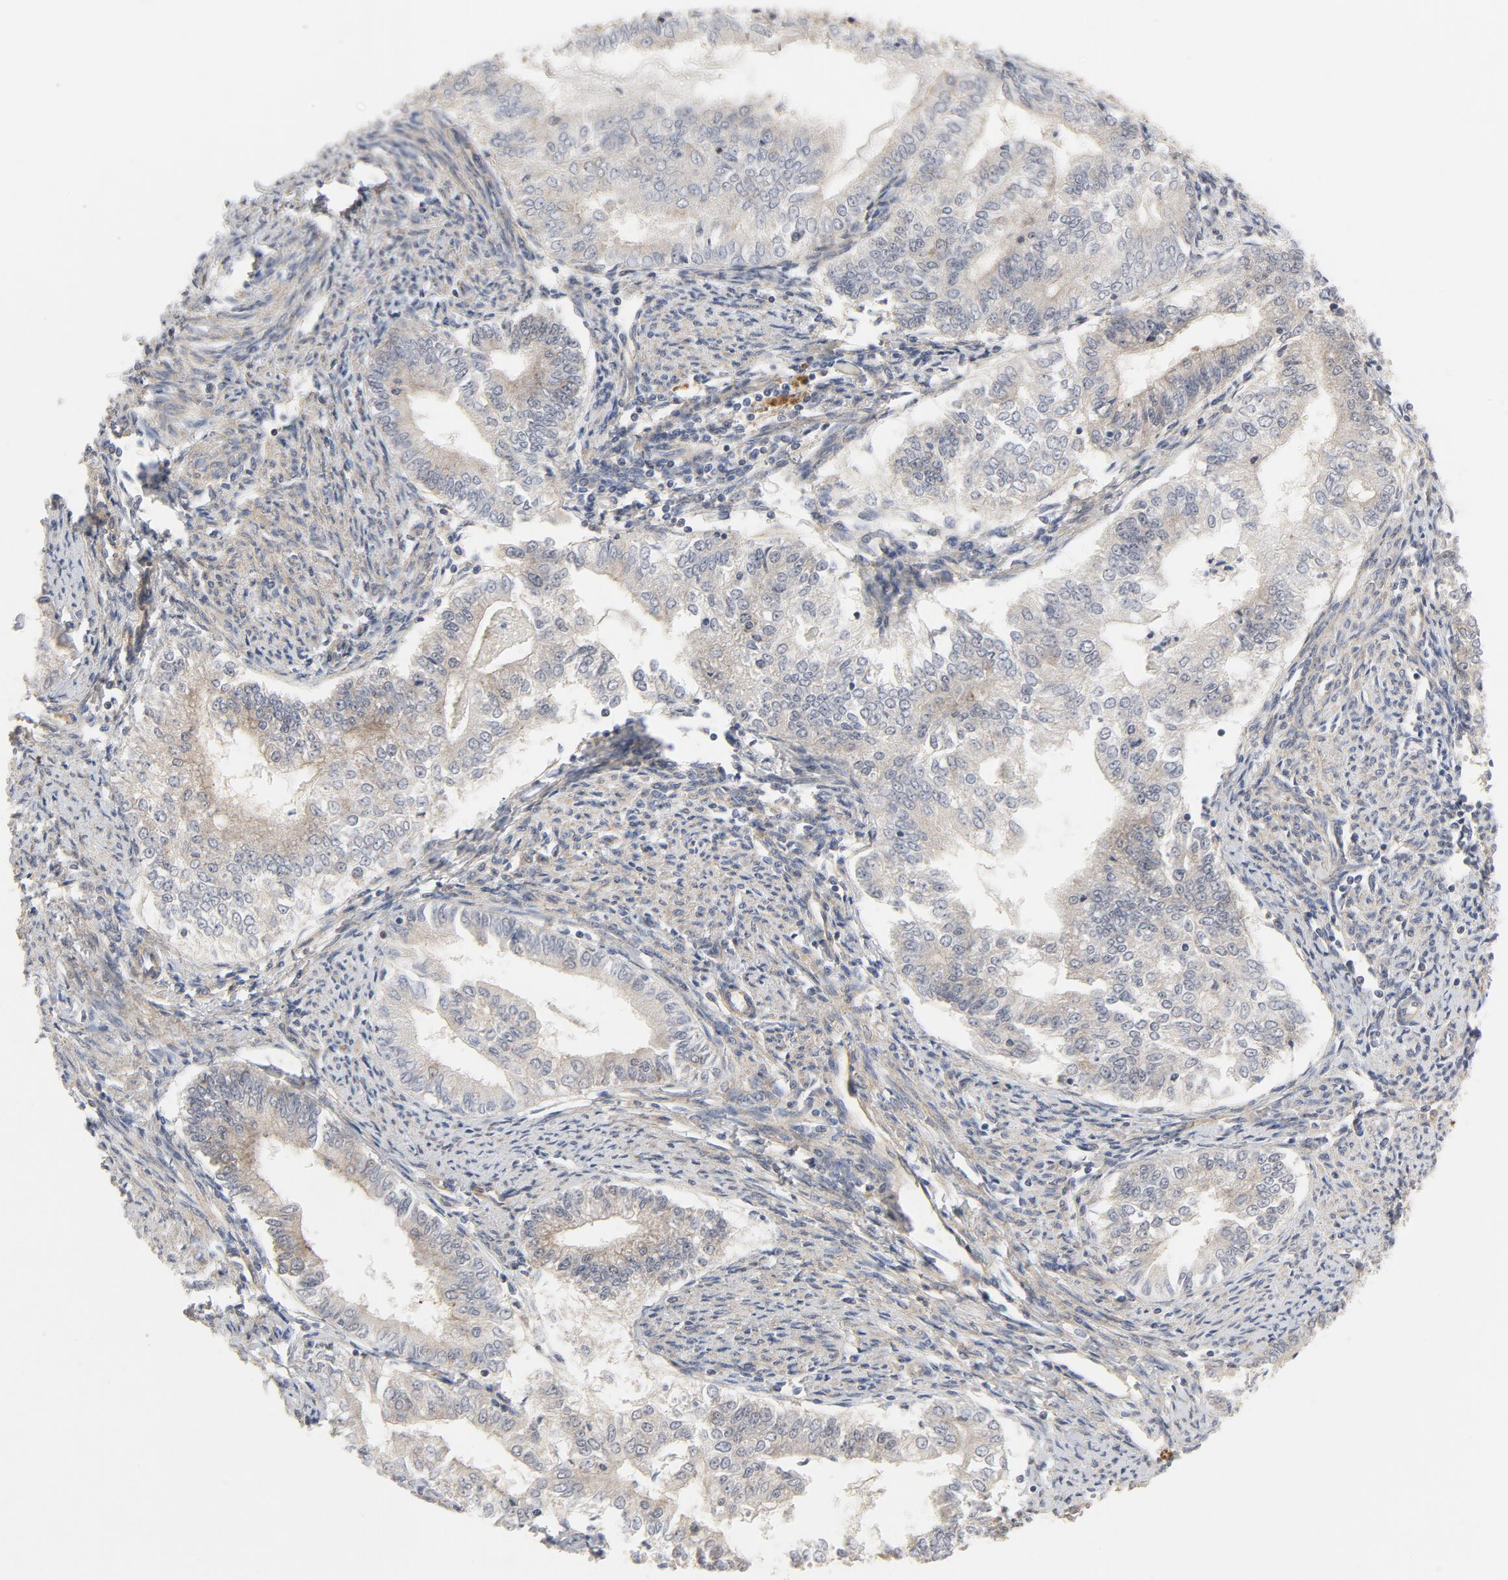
{"staining": {"intensity": "negative", "quantity": "none", "location": "none"}, "tissue": "endometrial cancer", "cell_type": "Tumor cells", "image_type": "cancer", "snomed": [{"axis": "morphology", "description": "Adenocarcinoma, NOS"}, {"axis": "topography", "description": "Endometrium"}], "caption": "Tumor cells are negative for protein expression in human endometrial cancer.", "gene": "MAP2K7", "patient": {"sex": "female", "age": 66}}